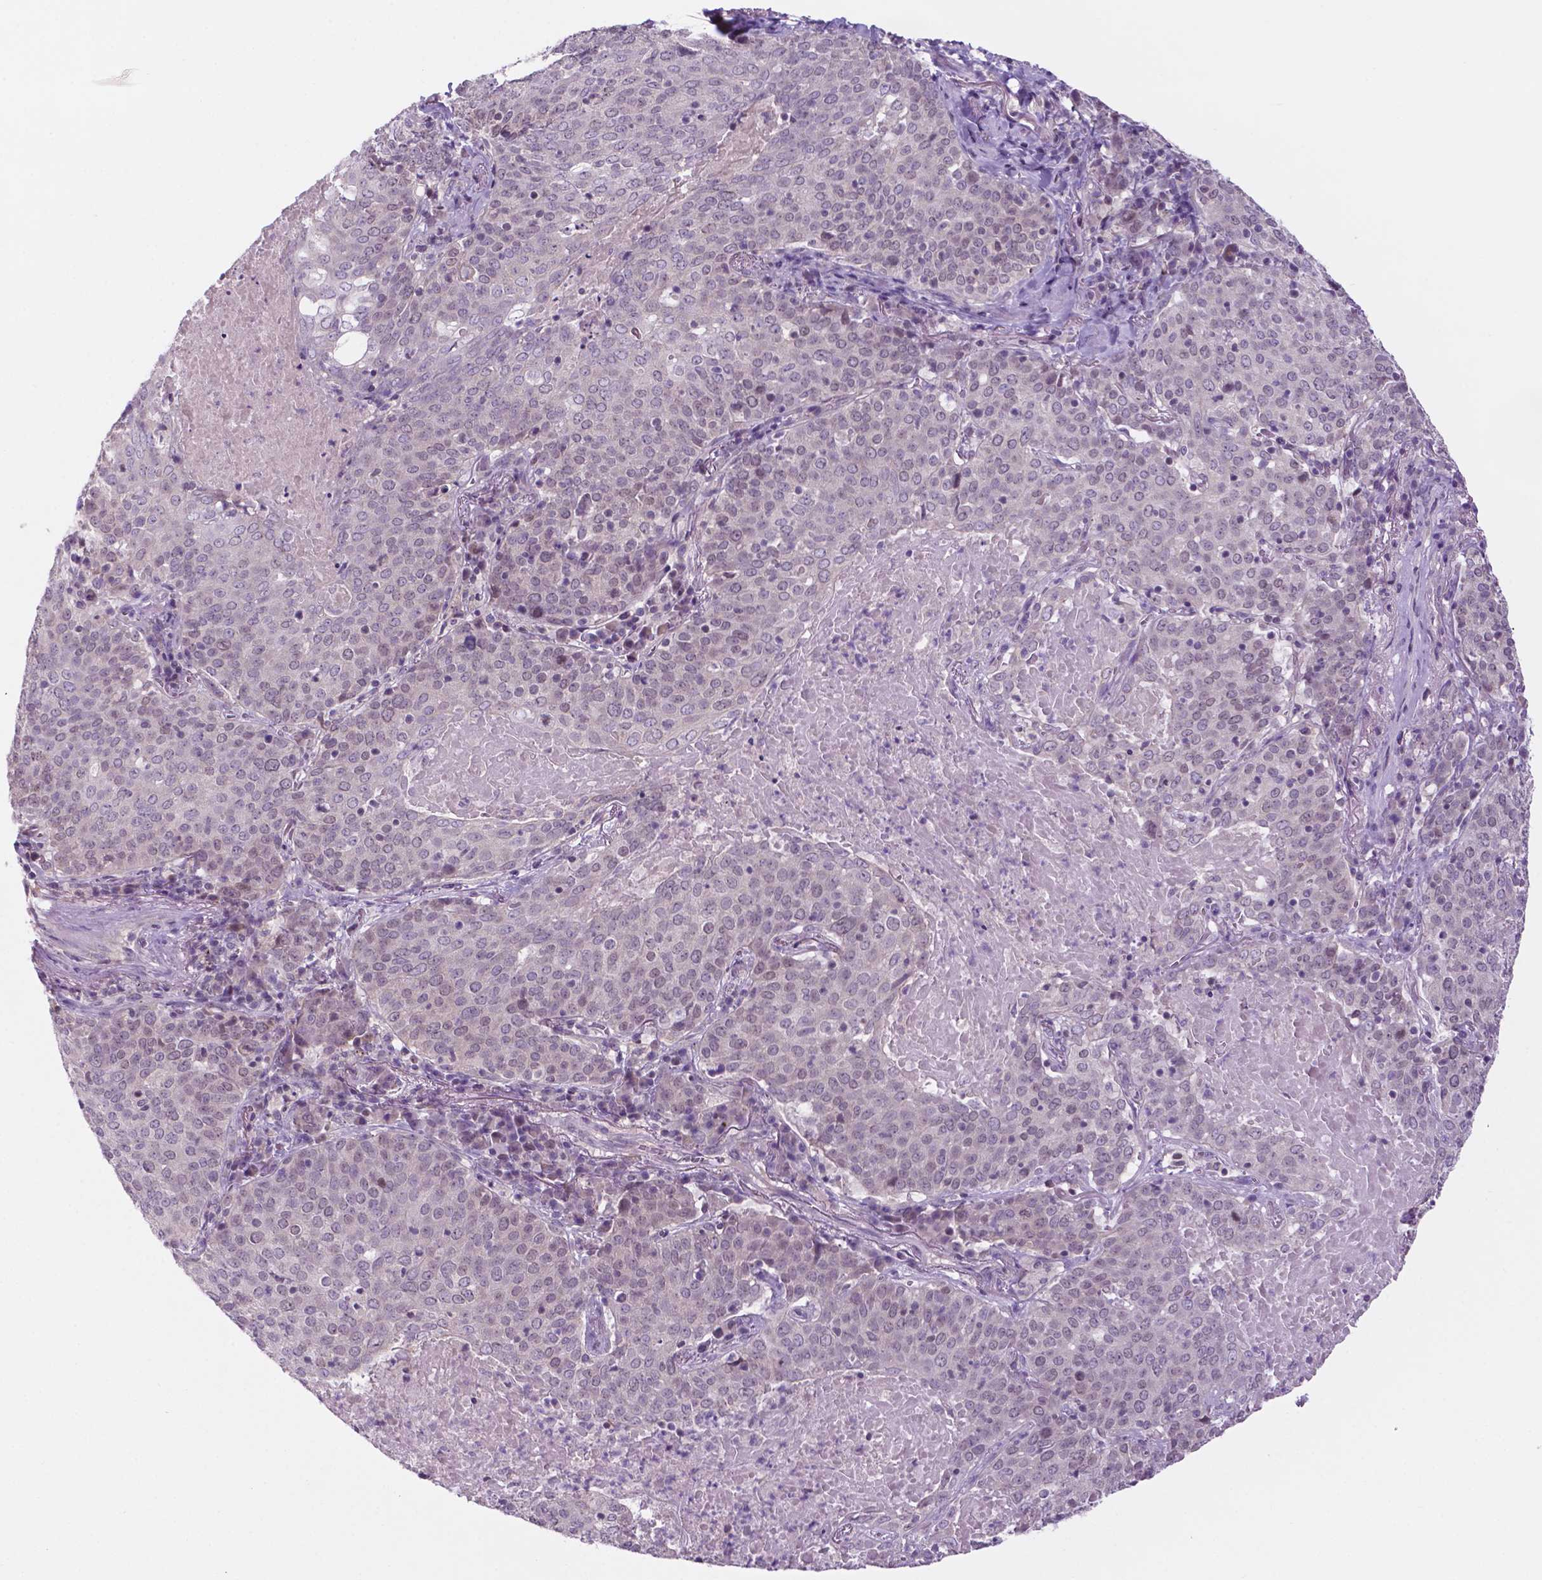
{"staining": {"intensity": "negative", "quantity": "none", "location": "none"}, "tissue": "lung cancer", "cell_type": "Tumor cells", "image_type": "cancer", "snomed": [{"axis": "morphology", "description": "Squamous cell carcinoma, NOS"}, {"axis": "topography", "description": "Lung"}], "caption": "High power microscopy histopathology image of an immunohistochemistry (IHC) micrograph of lung squamous cell carcinoma, revealing no significant expression in tumor cells.", "gene": "FAM50B", "patient": {"sex": "male", "age": 82}}